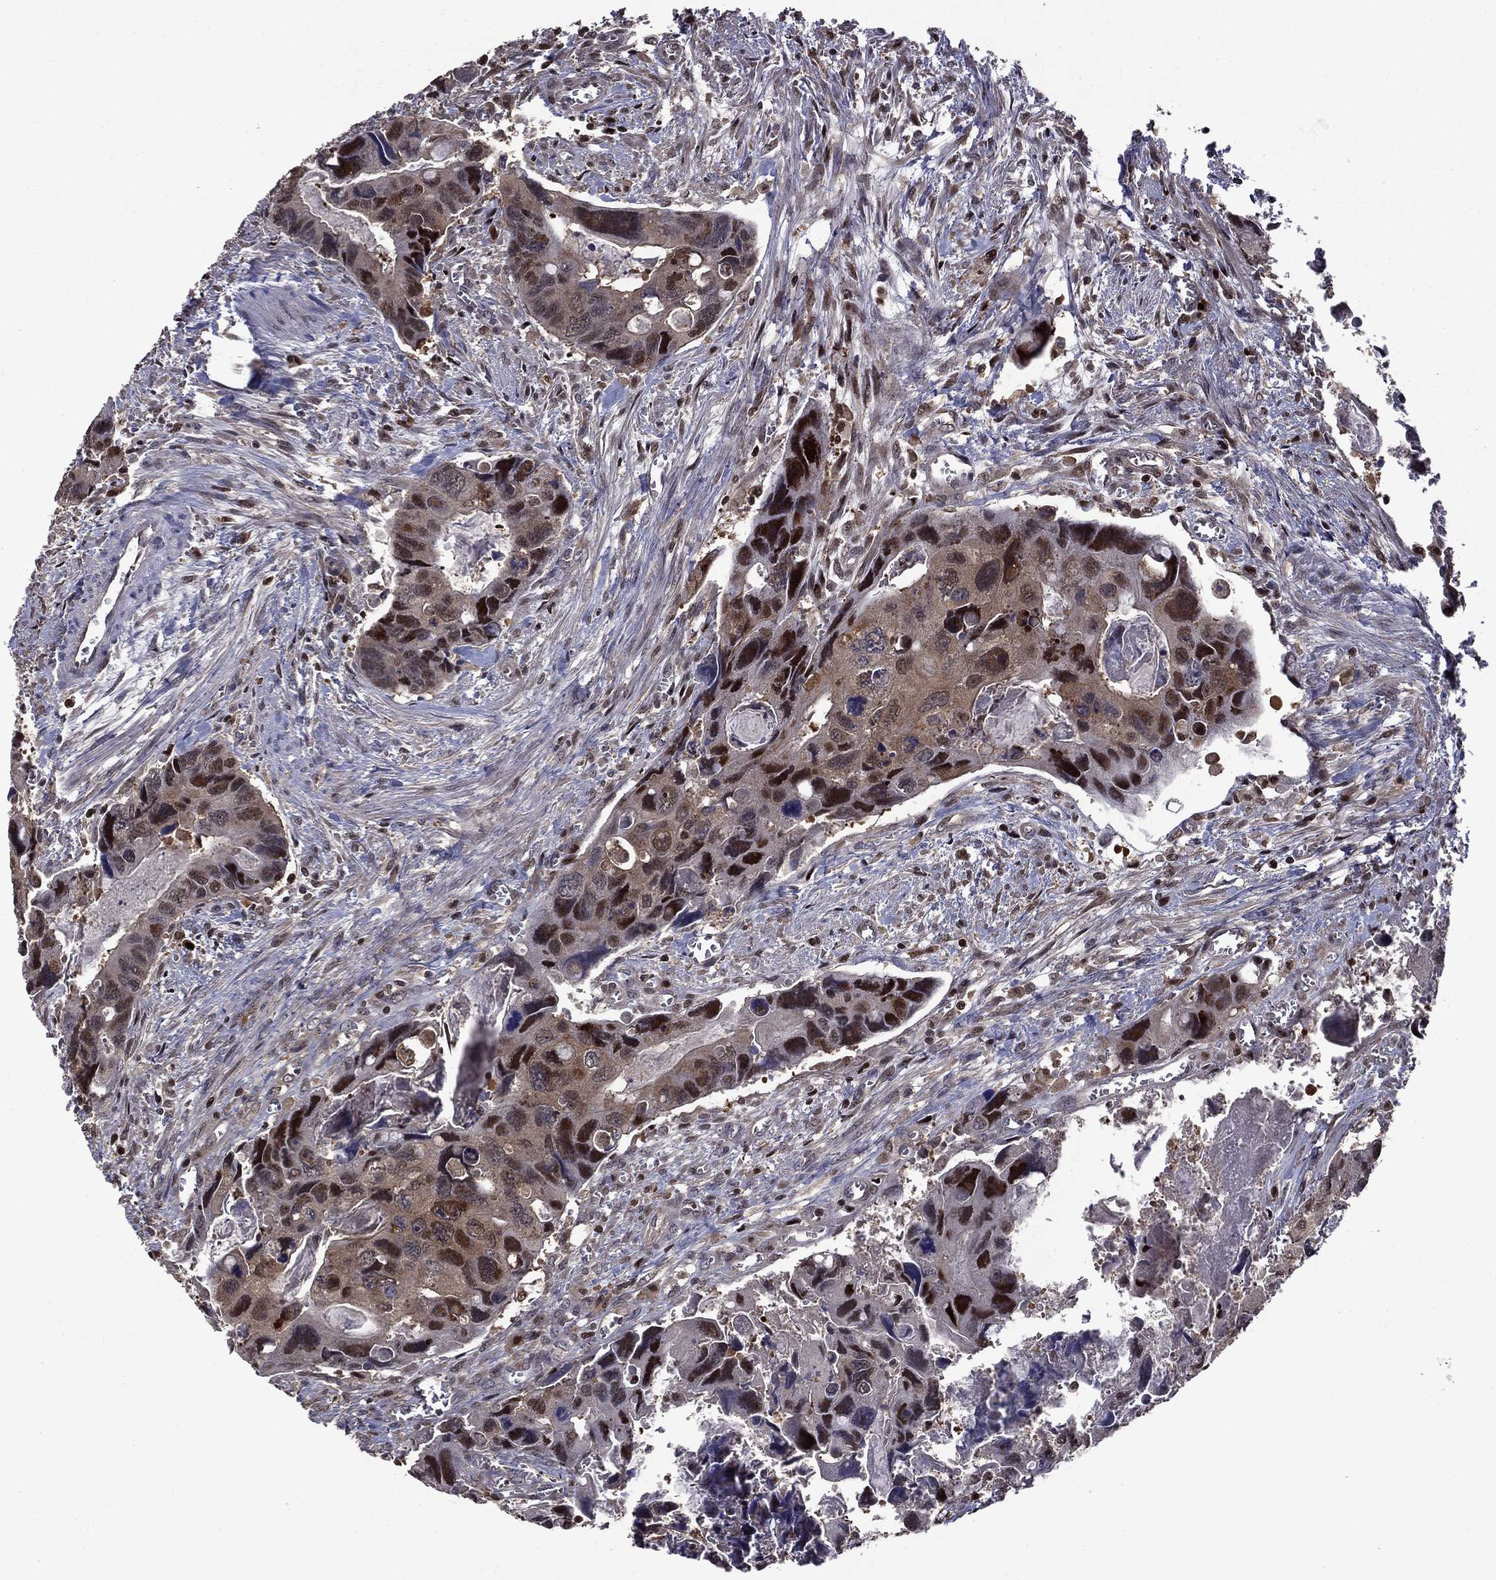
{"staining": {"intensity": "strong", "quantity": "<25%", "location": "nuclear"}, "tissue": "colorectal cancer", "cell_type": "Tumor cells", "image_type": "cancer", "snomed": [{"axis": "morphology", "description": "Adenocarcinoma, NOS"}, {"axis": "topography", "description": "Rectum"}], "caption": "Immunohistochemical staining of colorectal cancer demonstrates medium levels of strong nuclear expression in approximately <25% of tumor cells. The protein of interest is stained brown, and the nuclei are stained in blue (DAB (3,3'-diaminobenzidine) IHC with brightfield microscopy, high magnification).", "gene": "APPBP2", "patient": {"sex": "male", "age": 62}}